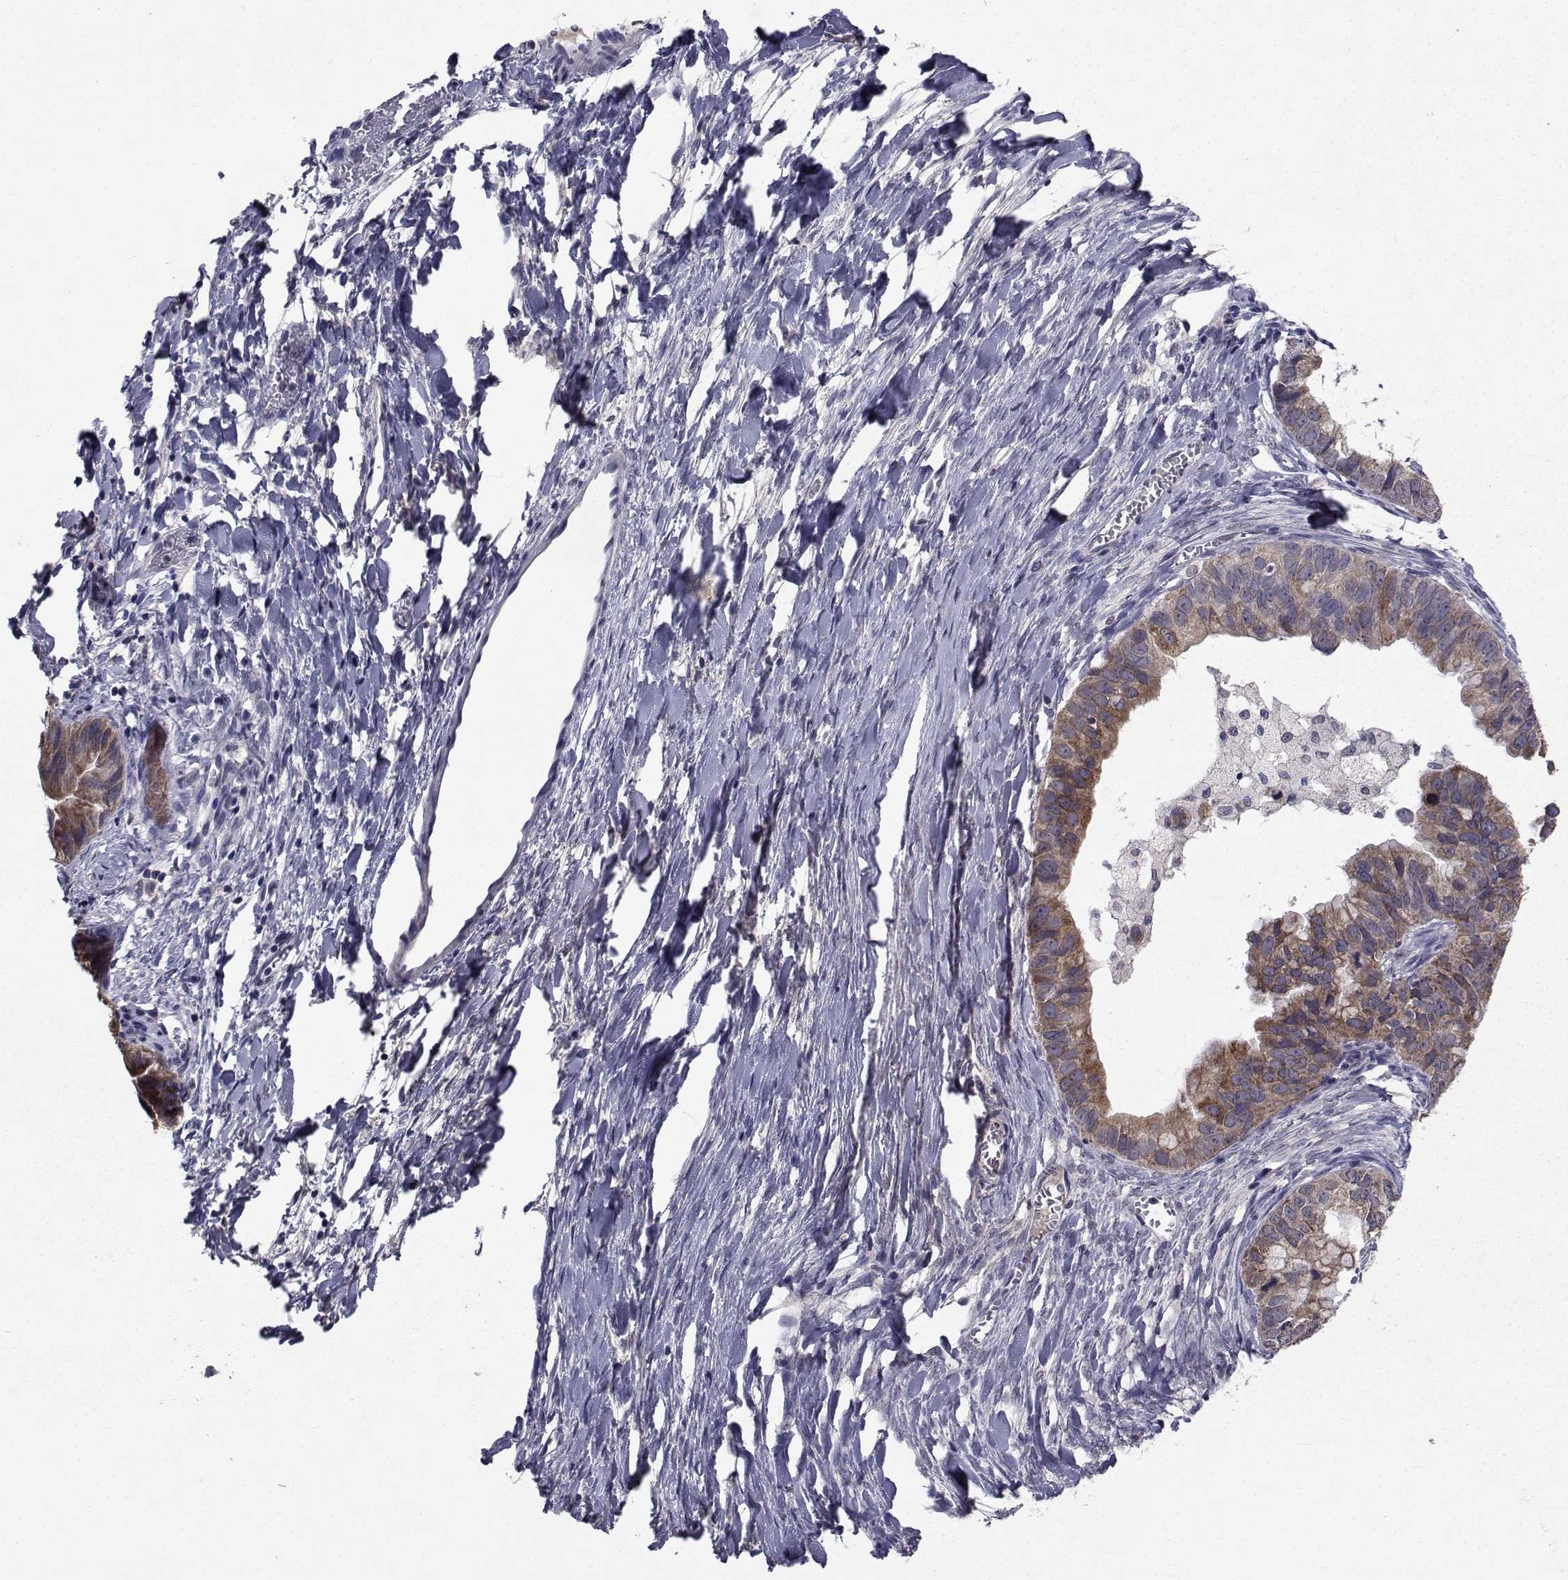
{"staining": {"intensity": "strong", "quantity": "25%-75%", "location": "cytoplasmic/membranous"}, "tissue": "ovarian cancer", "cell_type": "Tumor cells", "image_type": "cancer", "snomed": [{"axis": "morphology", "description": "Cystadenocarcinoma, mucinous, NOS"}, {"axis": "topography", "description": "Ovary"}], "caption": "IHC histopathology image of ovarian cancer stained for a protein (brown), which displays high levels of strong cytoplasmic/membranous expression in about 25%-75% of tumor cells.", "gene": "CYP2S1", "patient": {"sex": "female", "age": 76}}